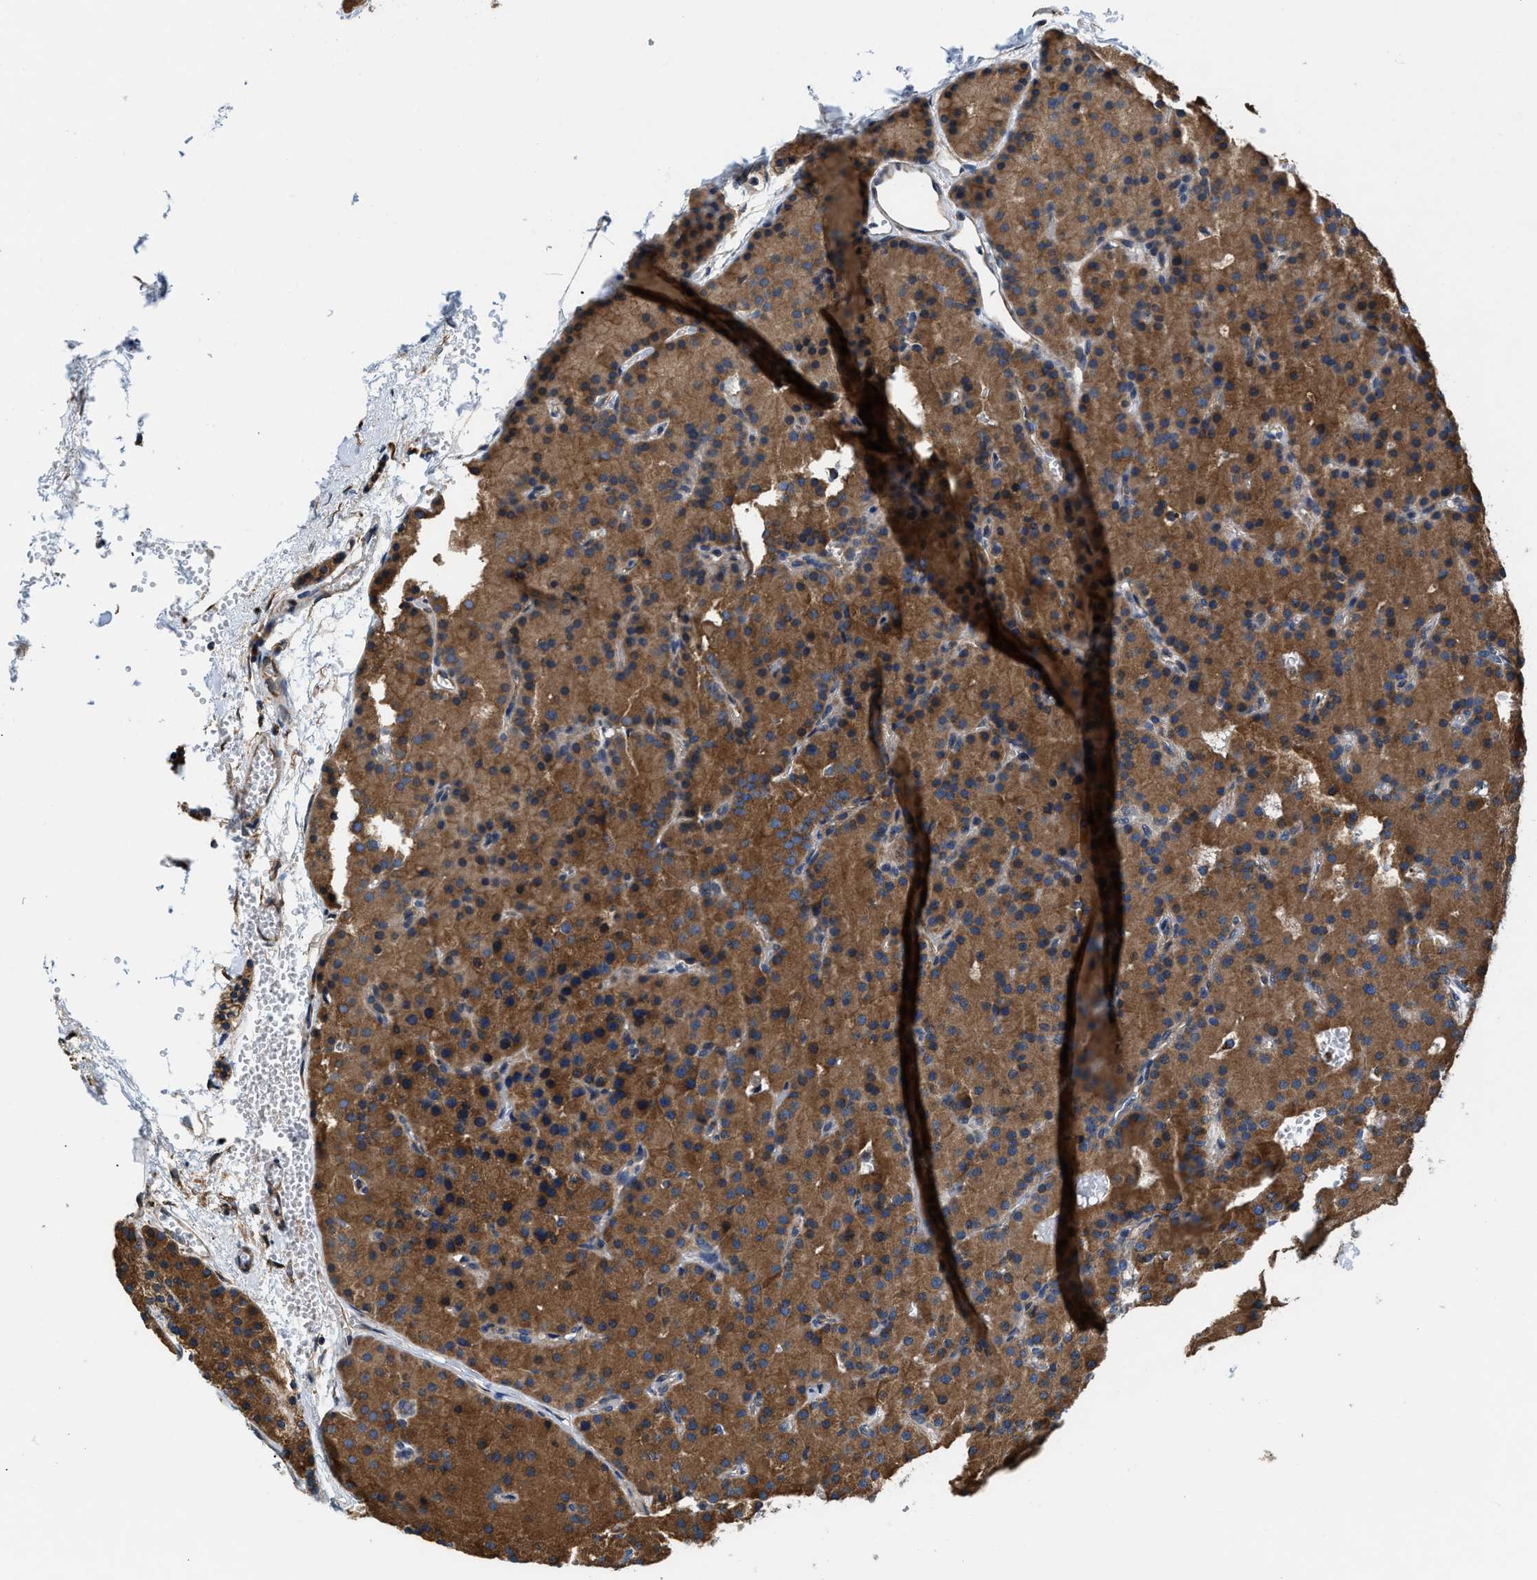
{"staining": {"intensity": "moderate", "quantity": ">75%", "location": "cytoplasmic/membranous"}, "tissue": "parathyroid gland", "cell_type": "Glandular cells", "image_type": "normal", "snomed": [{"axis": "morphology", "description": "Normal tissue, NOS"}, {"axis": "morphology", "description": "Adenoma, NOS"}, {"axis": "topography", "description": "Parathyroid gland"}], "caption": "Normal parathyroid gland reveals moderate cytoplasmic/membranous staining in about >75% of glandular cells The protein of interest is stained brown, and the nuclei are stained in blue (DAB IHC with brightfield microscopy, high magnification)..", "gene": "CEP128", "patient": {"sex": "male", "age": 75}}